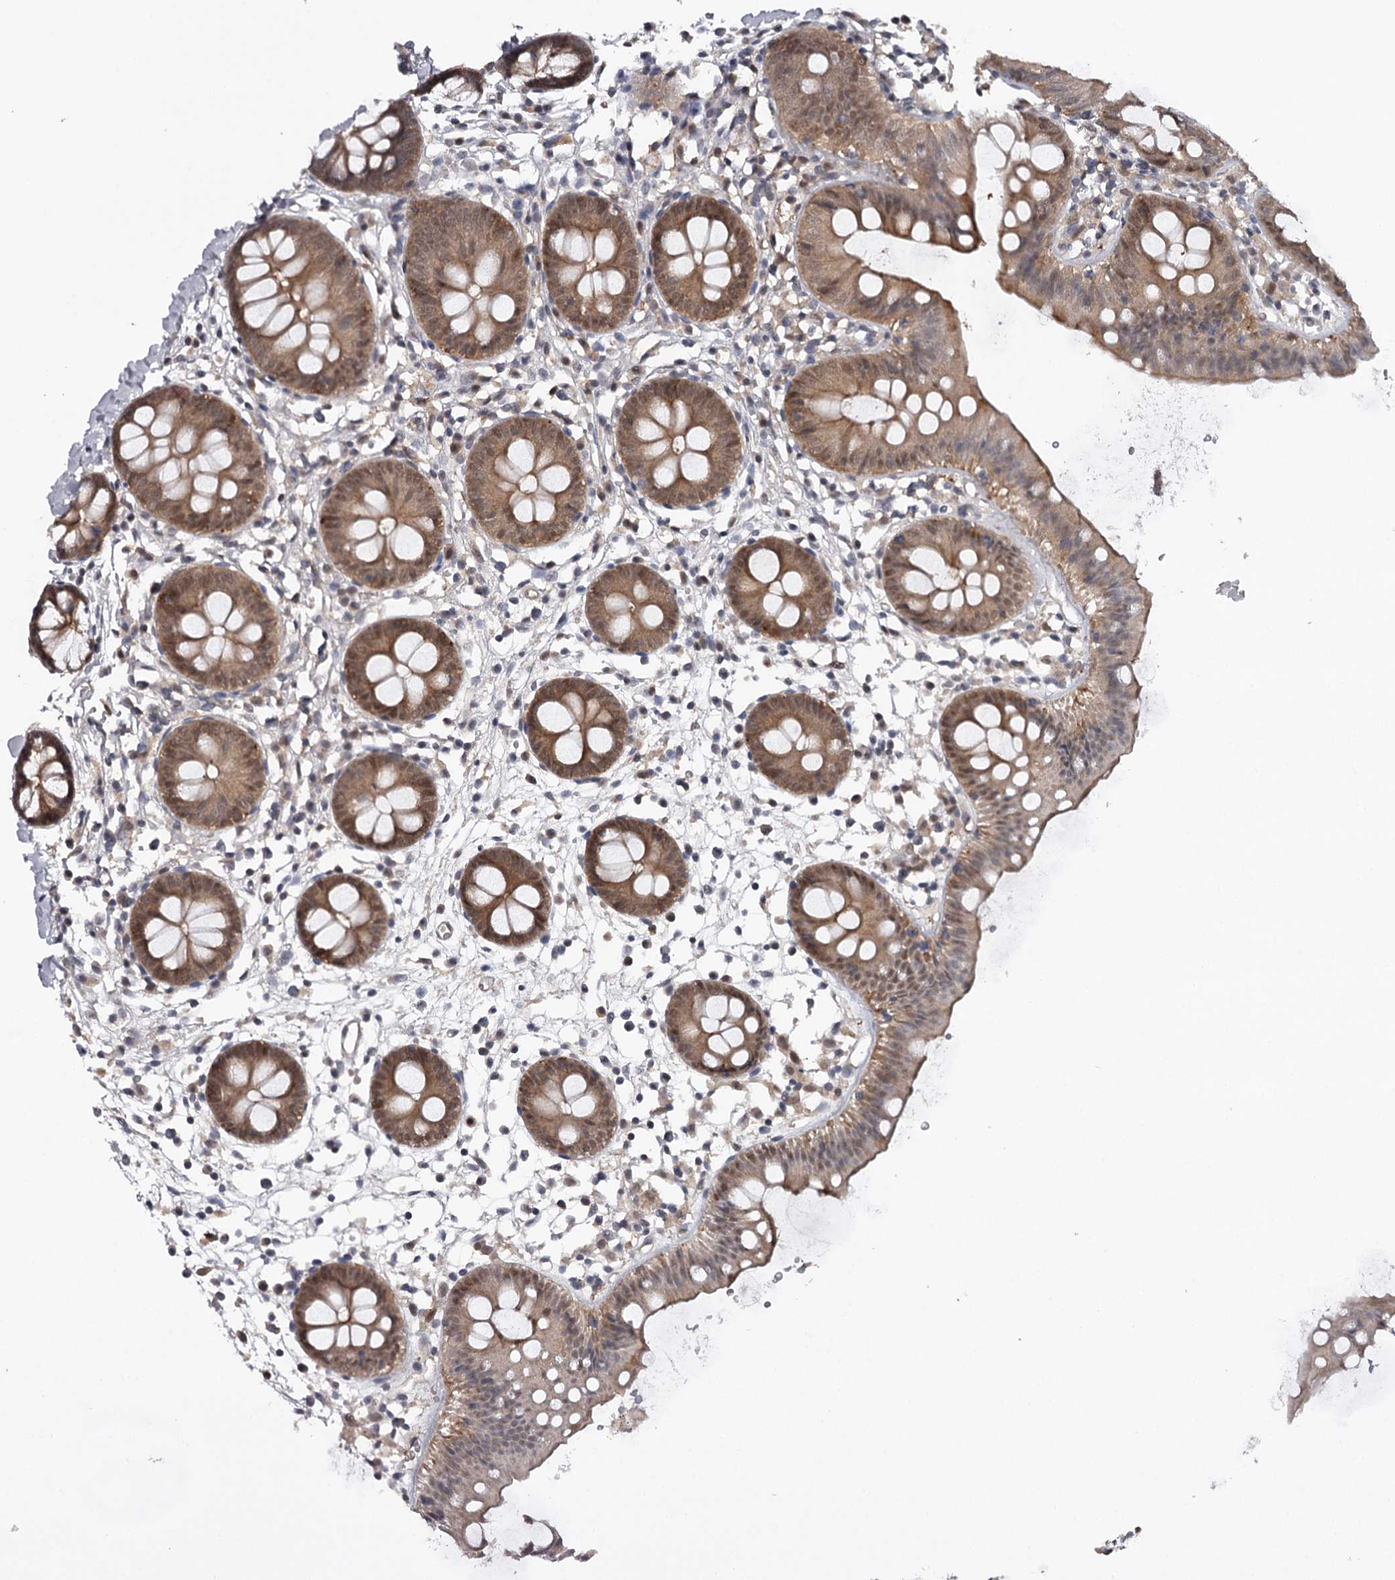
{"staining": {"intensity": "moderate", "quantity": ">75%", "location": "cytoplasmic/membranous,nuclear"}, "tissue": "colon", "cell_type": "Endothelial cells", "image_type": "normal", "snomed": [{"axis": "morphology", "description": "Normal tissue, NOS"}, {"axis": "topography", "description": "Colon"}], "caption": "Moderate cytoplasmic/membranous,nuclear positivity is present in about >75% of endothelial cells in normal colon.", "gene": "GTSF1", "patient": {"sex": "male", "age": 56}}